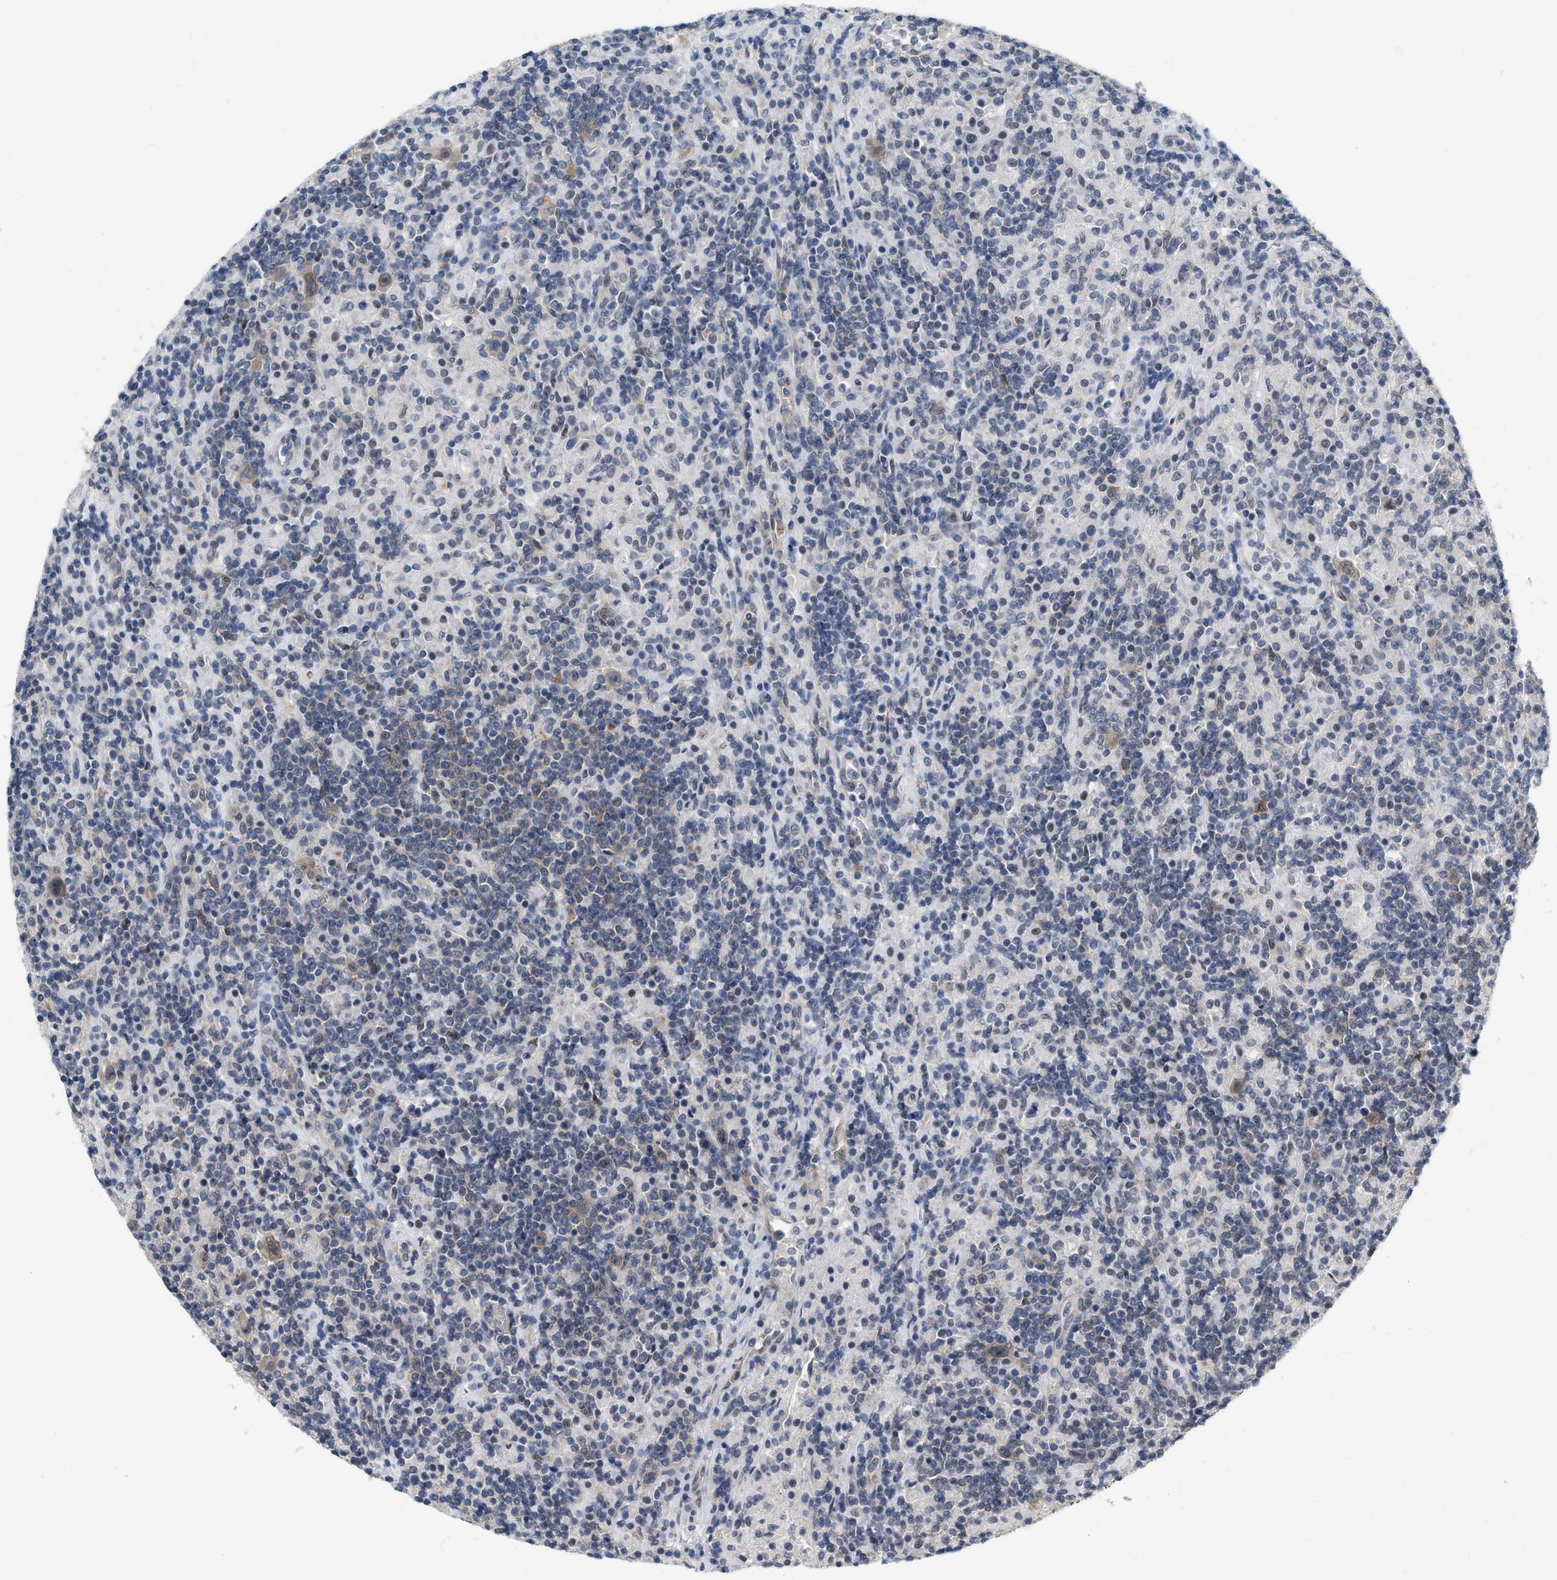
{"staining": {"intensity": "moderate", "quantity": "25%-75%", "location": "cytoplasmic/membranous"}, "tissue": "lymphoma", "cell_type": "Tumor cells", "image_type": "cancer", "snomed": [{"axis": "morphology", "description": "Hodgkin's disease, NOS"}, {"axis": "topography", "description": "Lymph node"}], "caption": "A histopathology image of lymphoma stained for a protein demonstrates moderate cytoplasmic/membranous brown staining in tumor cells.", "gene": "RUVBL1", "patient": {"sex": "male", "age": 70}}